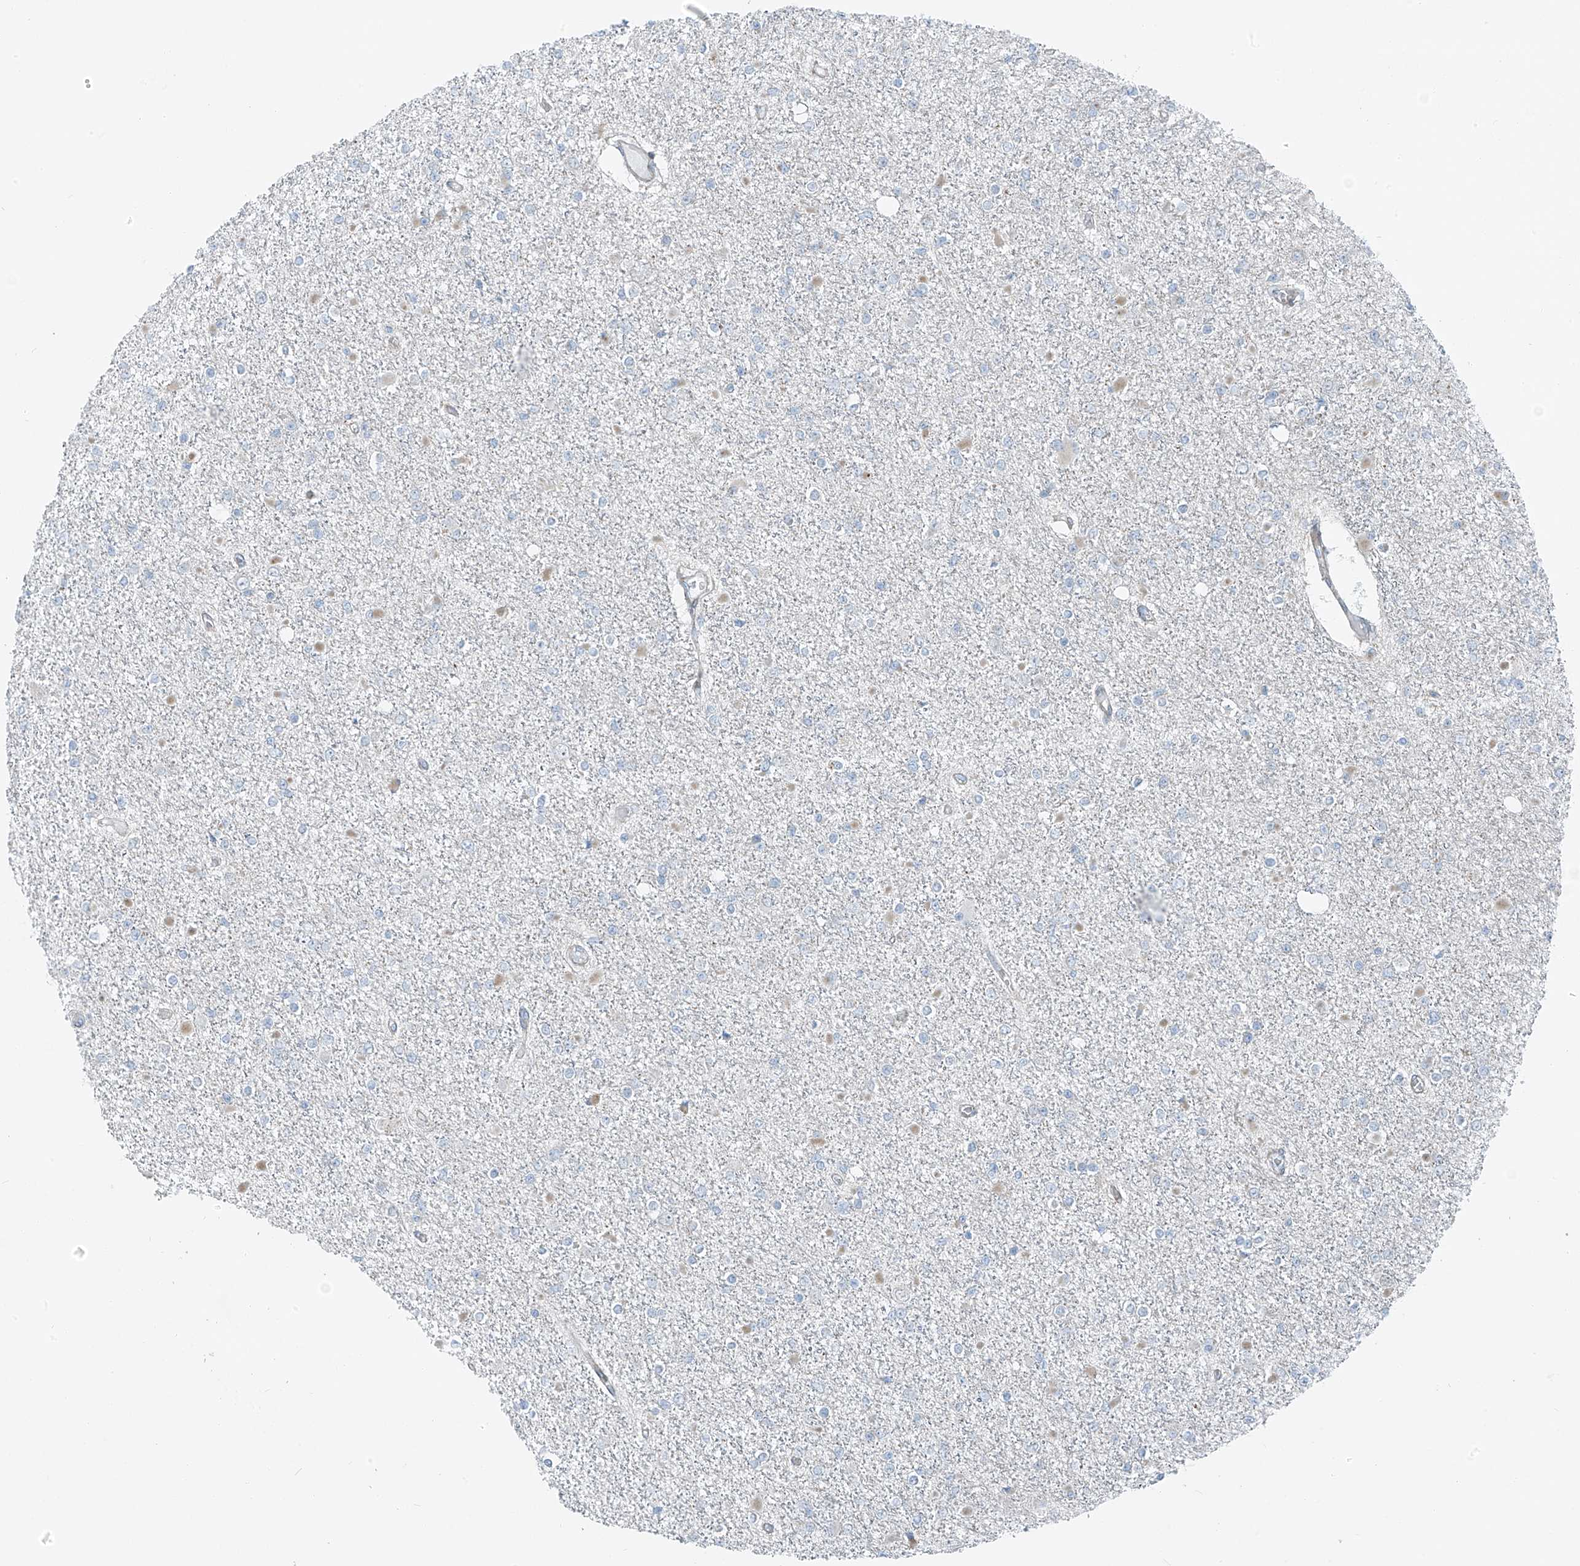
{"staining": {"intensity": "negative", "quantity": "none", "location": "none"}, "tissue": "glioma", "cell_type": "Tumor cells", "image_type": "cancer", "snomed": [{"axis": "morphology", "description": "Glioma, malignant, Low grade"}, {"axis": "topography", "description": "Brain"}], "caption": "Immunohistochemistry (IHC) photomicrograph of neoplastic tissue: human malignant glioma (low-grade) stained with DAB (3,3'-diaminobenzidine) exhibits no significant protein staining in tumor cells.", "gene": "HIC2", "patient": {"sex": "female", "age": 22}}